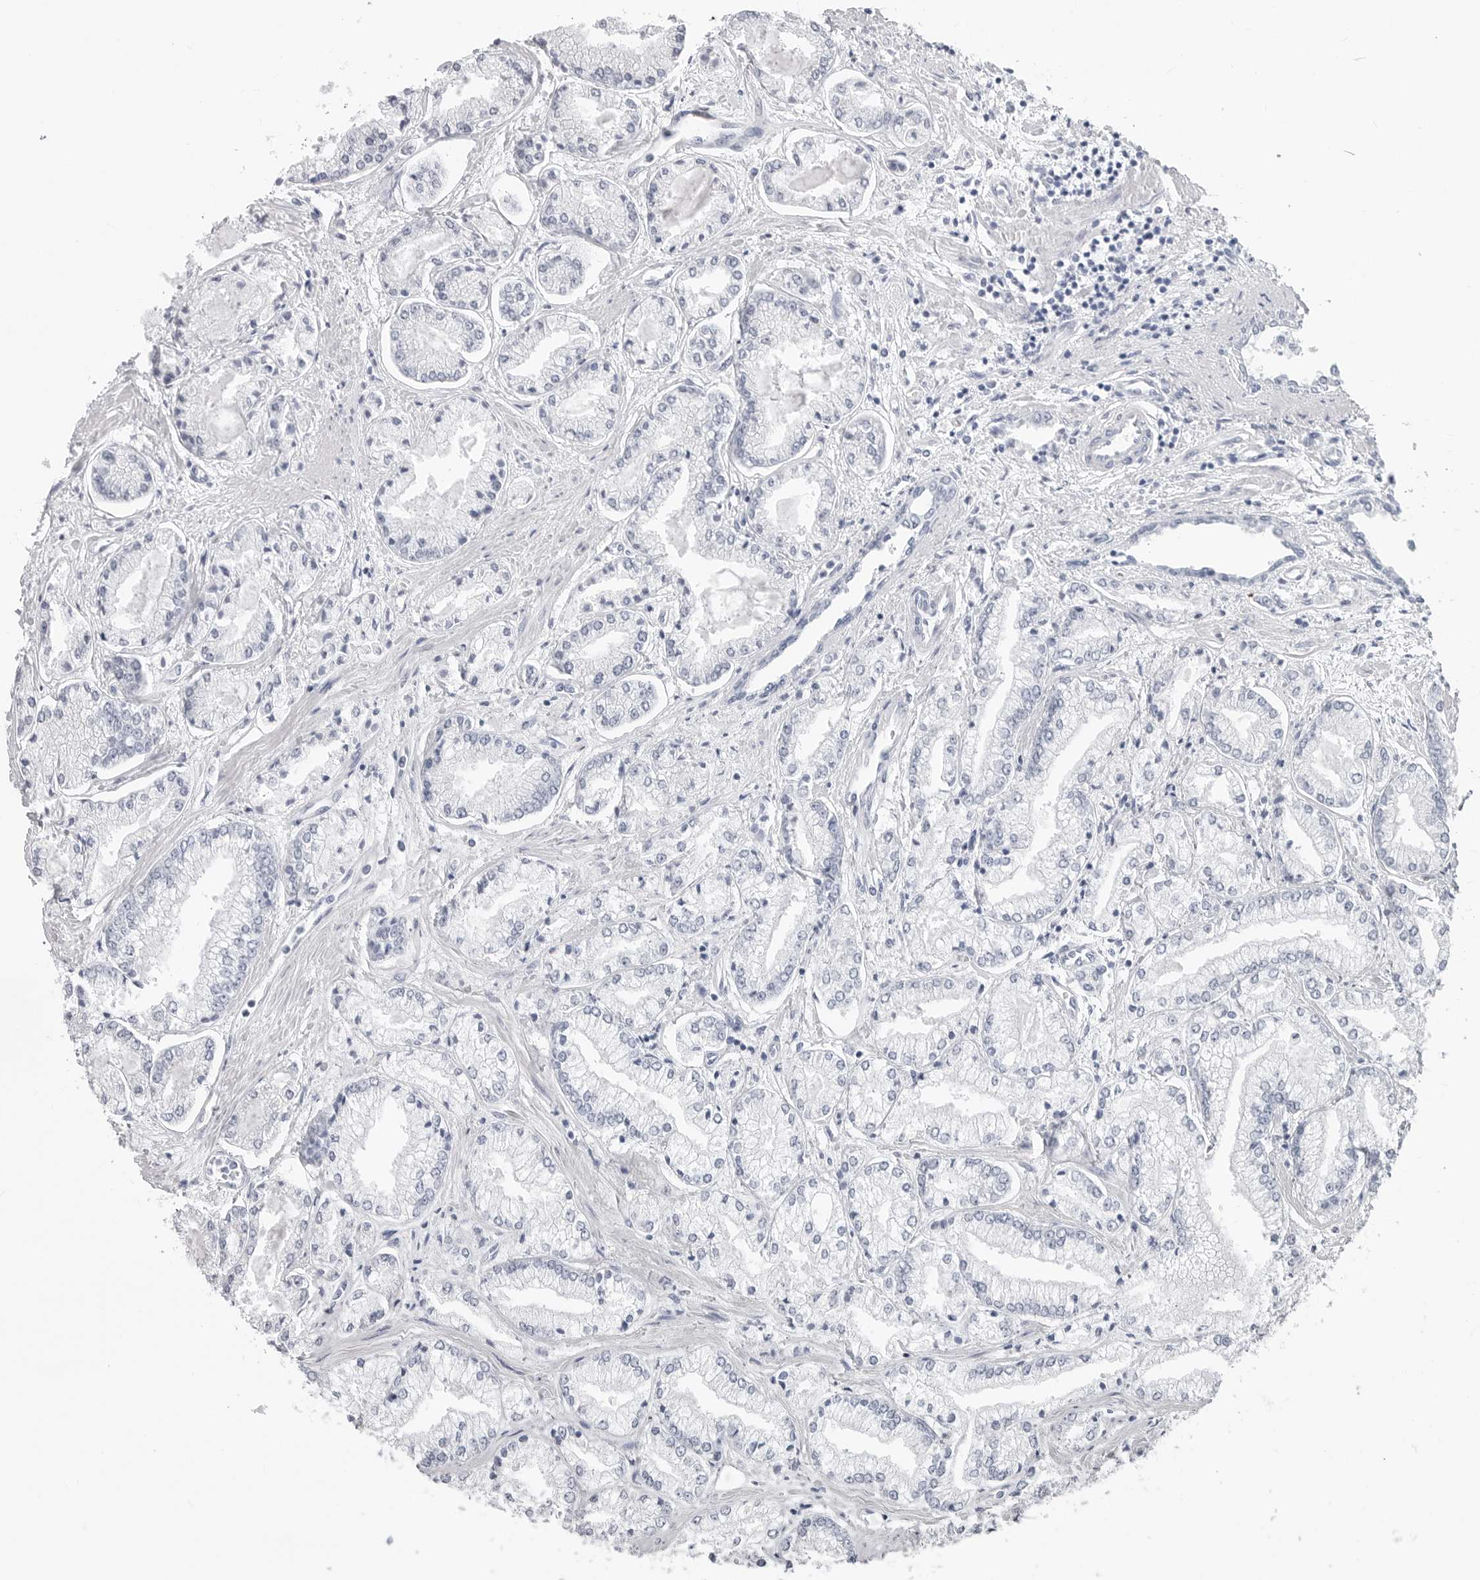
{"staining": {"intensity": "negative", "quantity": "none", "location": "none"}, "tissue": "prostate cancer", "cell_type": "Tumor cells", "image_type": "cancer", "snomed": [{"axis": "morphology", "description": "Adenocarcinoma, Low grade"}, {"axis": "topography", "description": "Prostate"}], "caption": "Human prostate cancer stained for a protein using immunohistochemistry (IHC) exhibits no positivity in tumor cells.", "gene": "CSH1", "patient": {"sex": "male", "age": 52}}